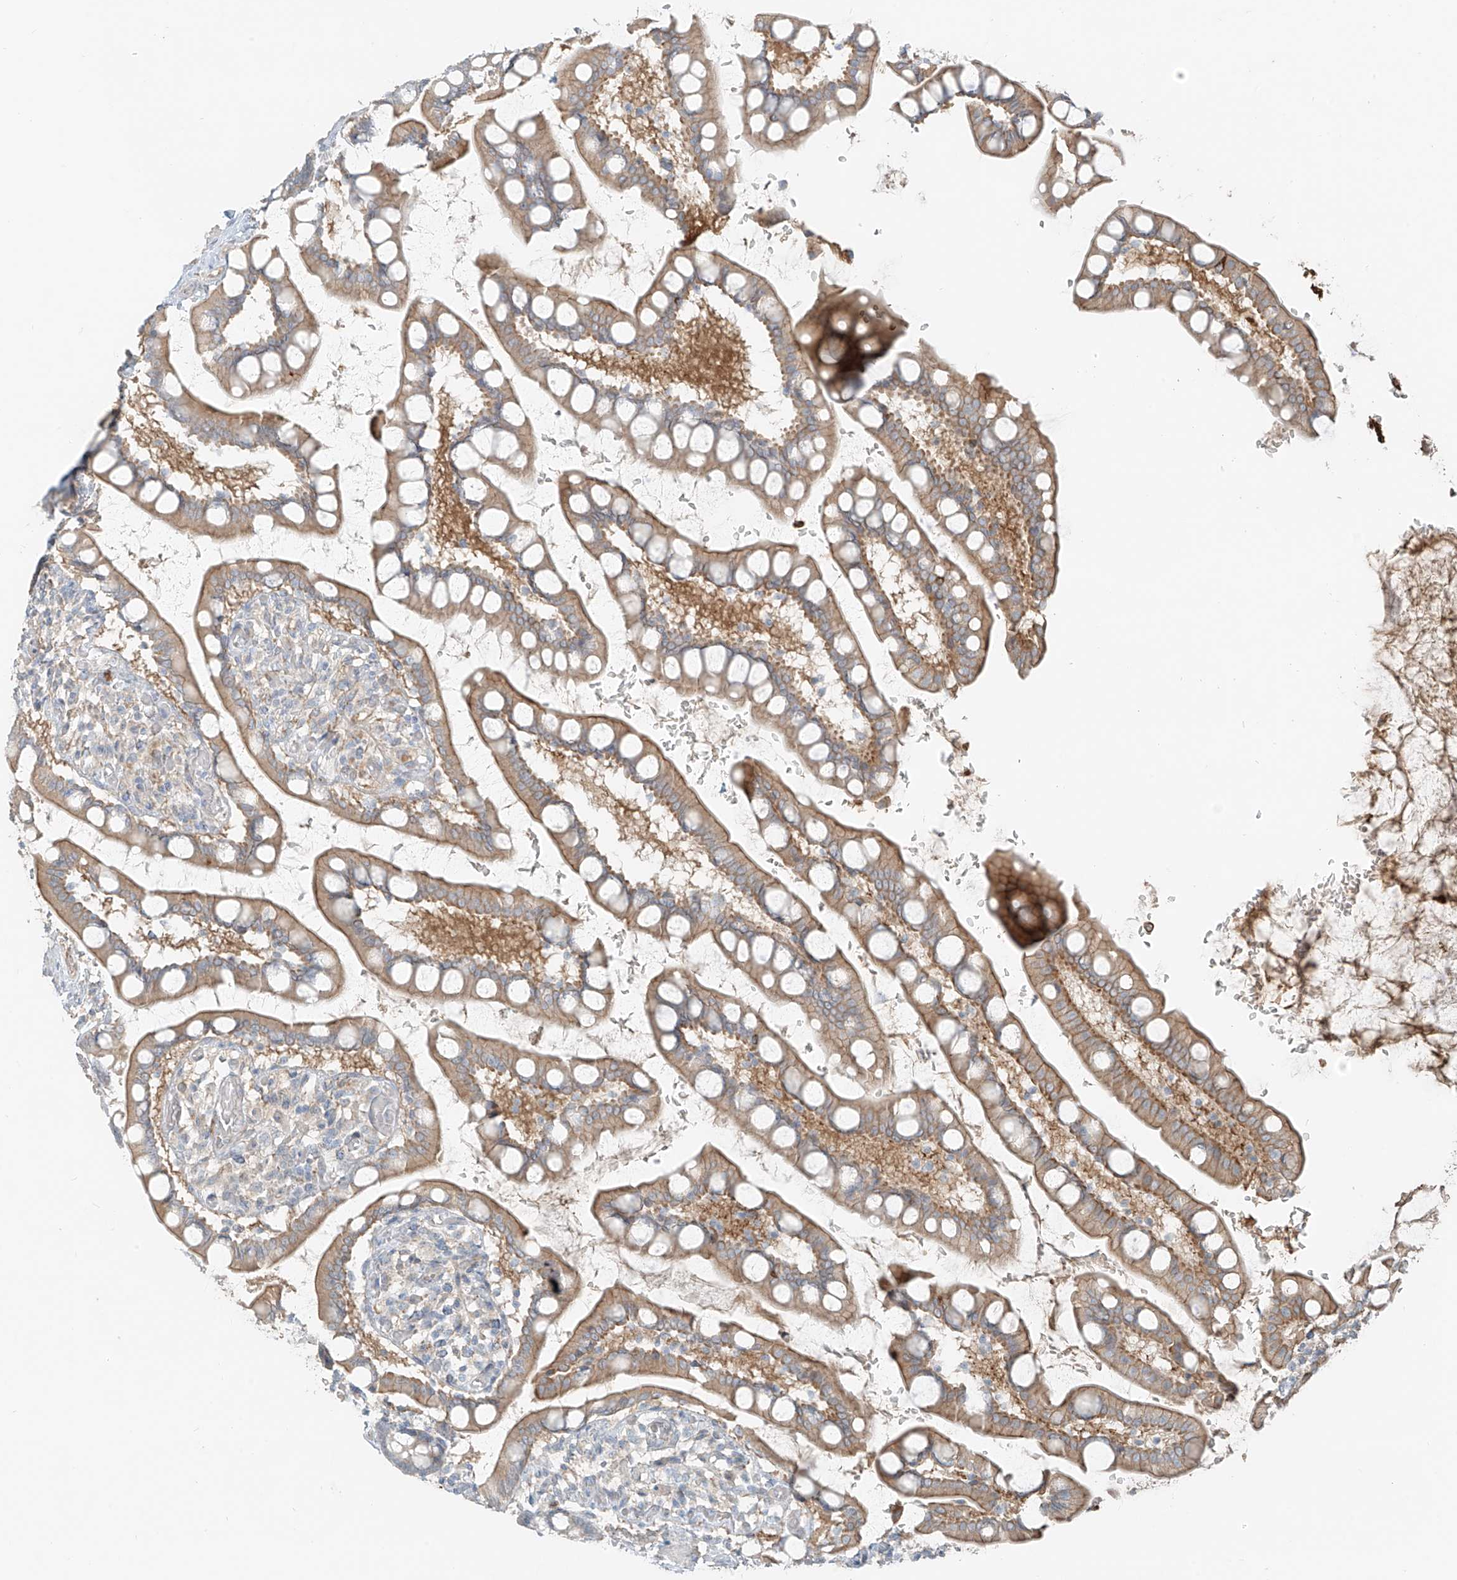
{"staining": {"intensity": "moderate", "quantity": ">75%", "location": "cytoplasmic/membranous"}, "tissue": "small intestine", "cell_type": "Glandular cells", "image_type": "normal", "snomed": [{"axis": "morphology", "description": "Normal tissue, NOS"}, {"axis": "topography", "description": "Small intestine"}], "caption": "The photomicrograph exhibits immunohistochemical staining of benign small intestine. There is moderate cytoplasmic/membranous positivity is present in about >75% of glandular cells. (brown staining indicates protein expression, while blue staining denotes nuclei).", "gene": "FSTL1", "patient": {"sex": "male", "age": 52}}